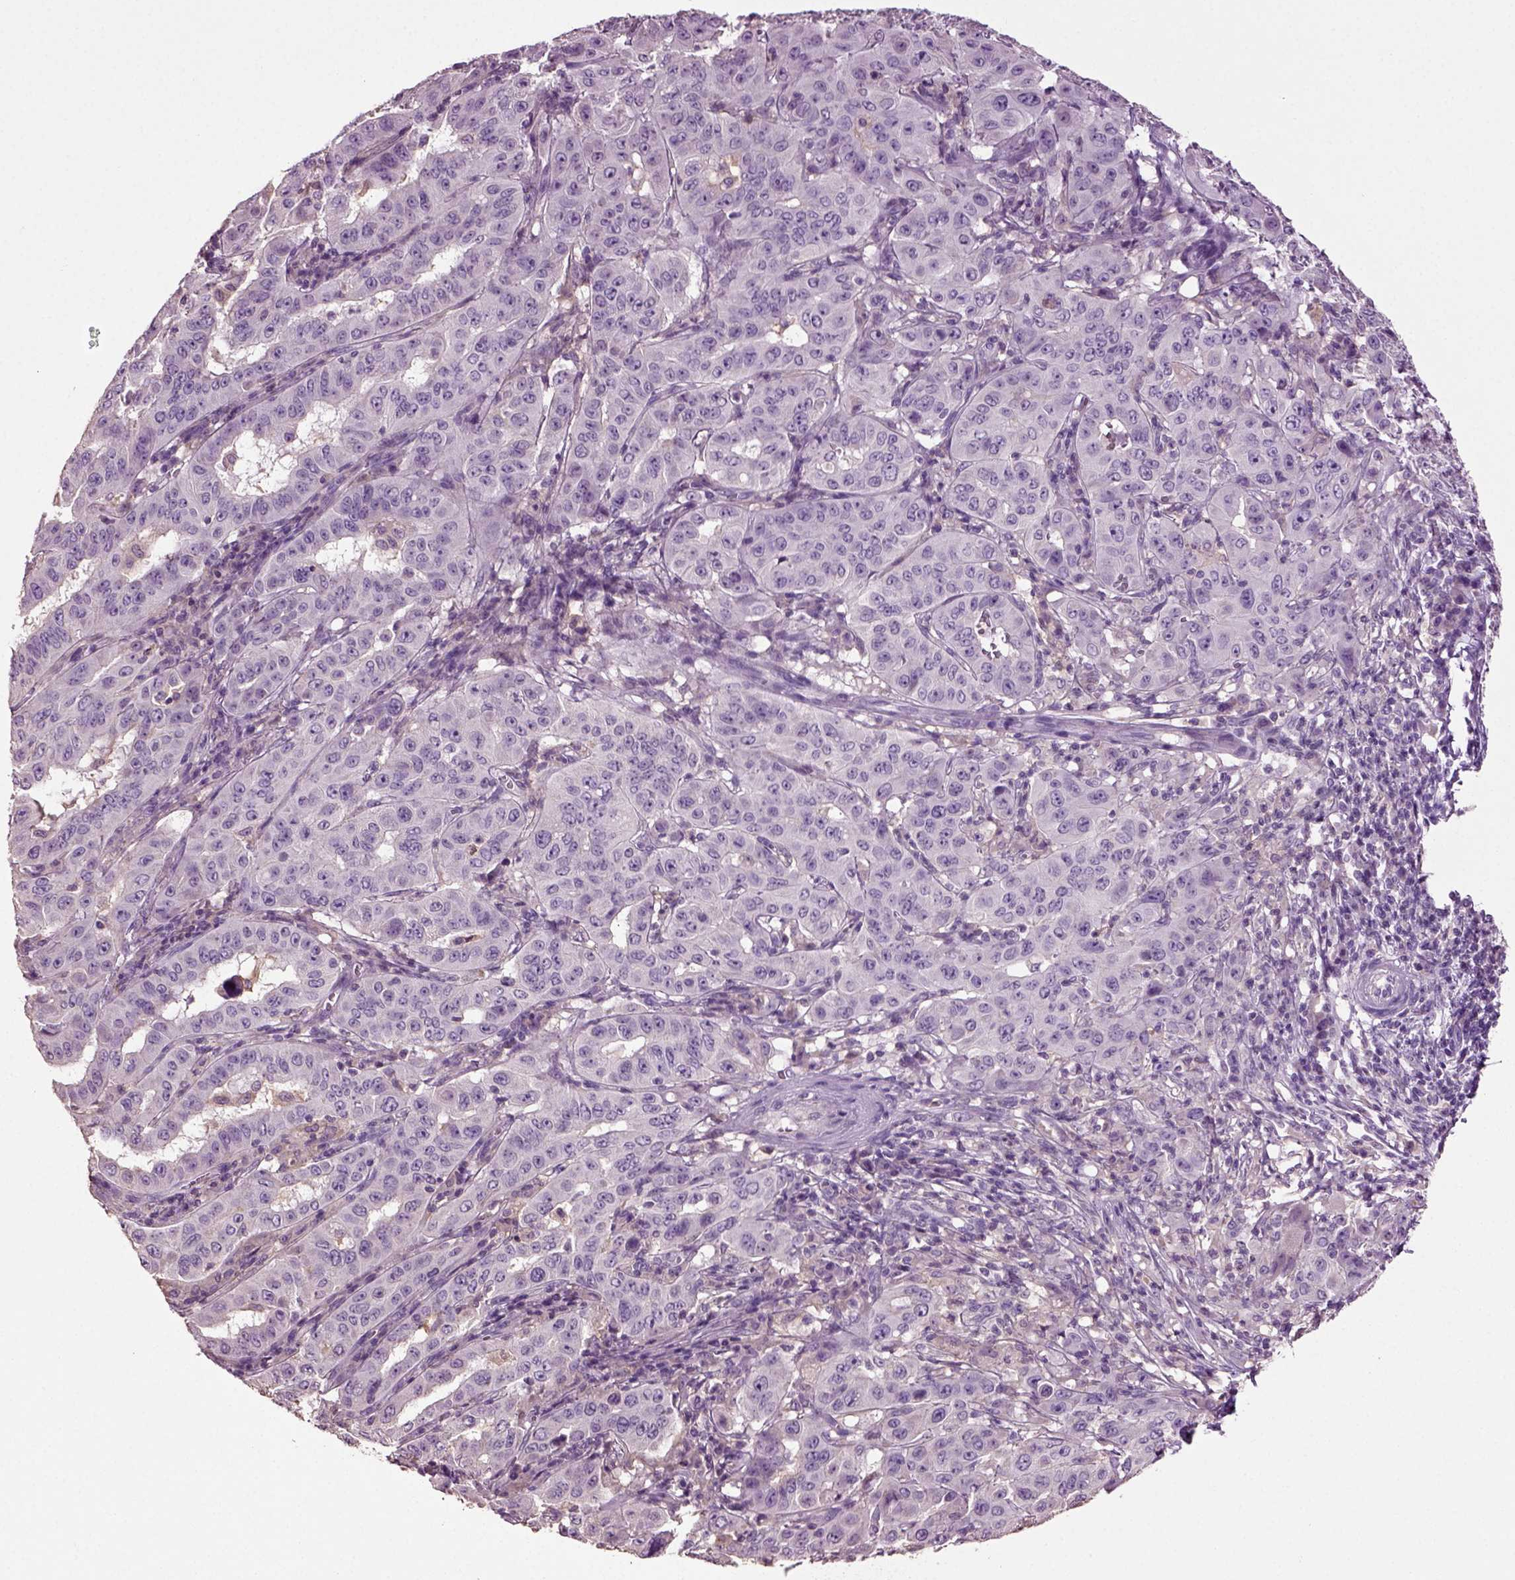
{"staining": {"intensity": "negative", "quantity": "none", "location": "none"}, "tissue": "pancreatic cancer", "cell_type": "Tumor cells", "image_type": "cancer", "snomed": [{"axis": "morphology", "description": "Adenocarcinoma, NOS"}, {"axis": "topography", "description": "Pancreas"}], "caption": "Tumor cells are negative for protein expression in human pancreatic cancer (adenocarcinoma). (DAB (3,3'-diaminobenzidine) IHC, high magnification).", "gene": "DEFB118", "patient": {"sex": "male", "age": 63}}